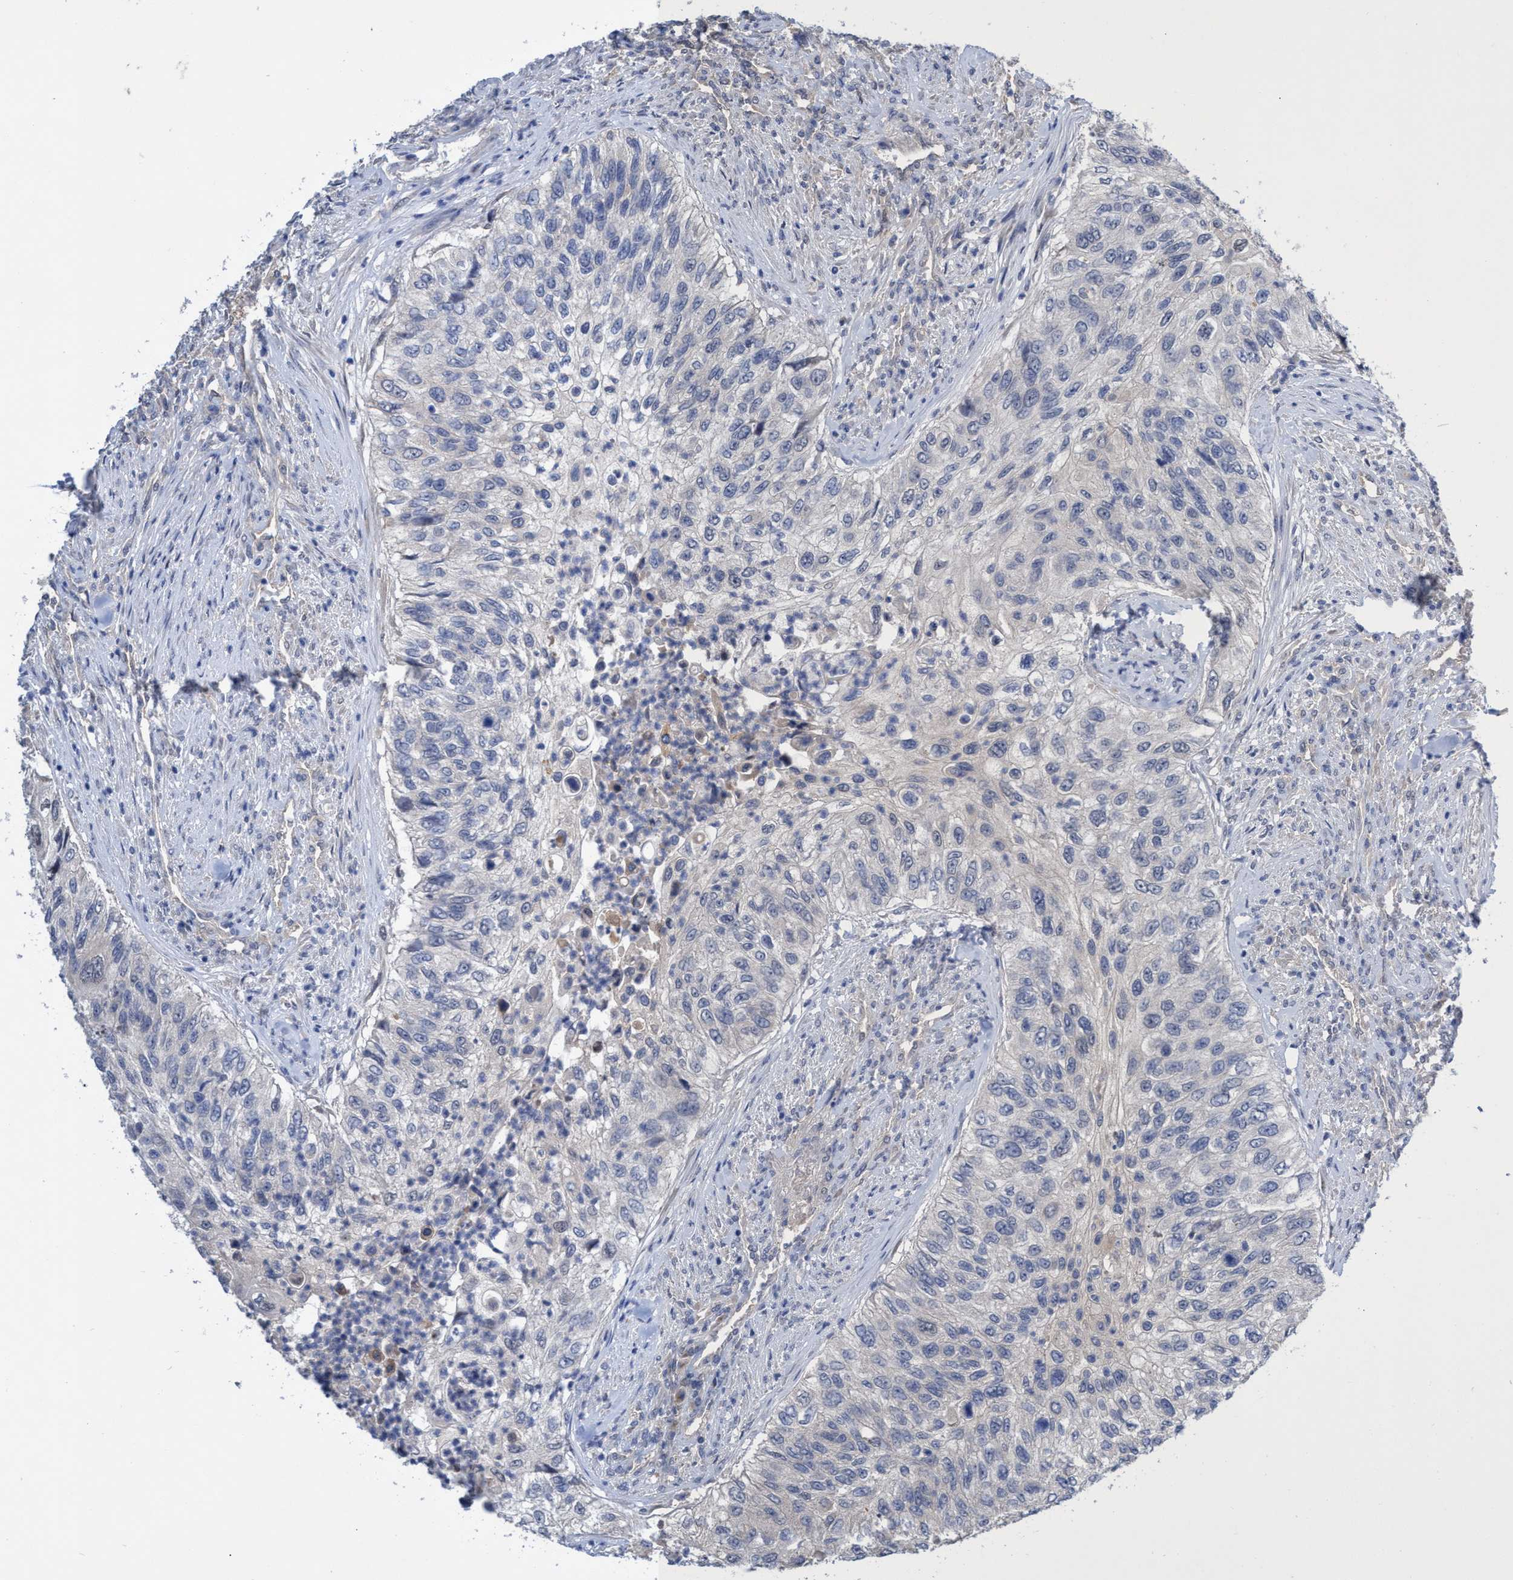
{"staining": {"intensity": "negative", "quantity": "none", "location": "none"}, "tissue": "urothelial cancer", "cell_type": "Tumor cells", "image_type": "cancer", "snomed": [{"axis": "morphology", "description": "Urothelial carcinoma, High grade"}, {"axis": "topography", "description": "Urinary bladder"}], "caption": "A micrograph of human high-grade urothelial carcinoma is negative for staining in tumor cells.", "gene": "SVEP1", "patient": {"sex": "female", "age": 60}}